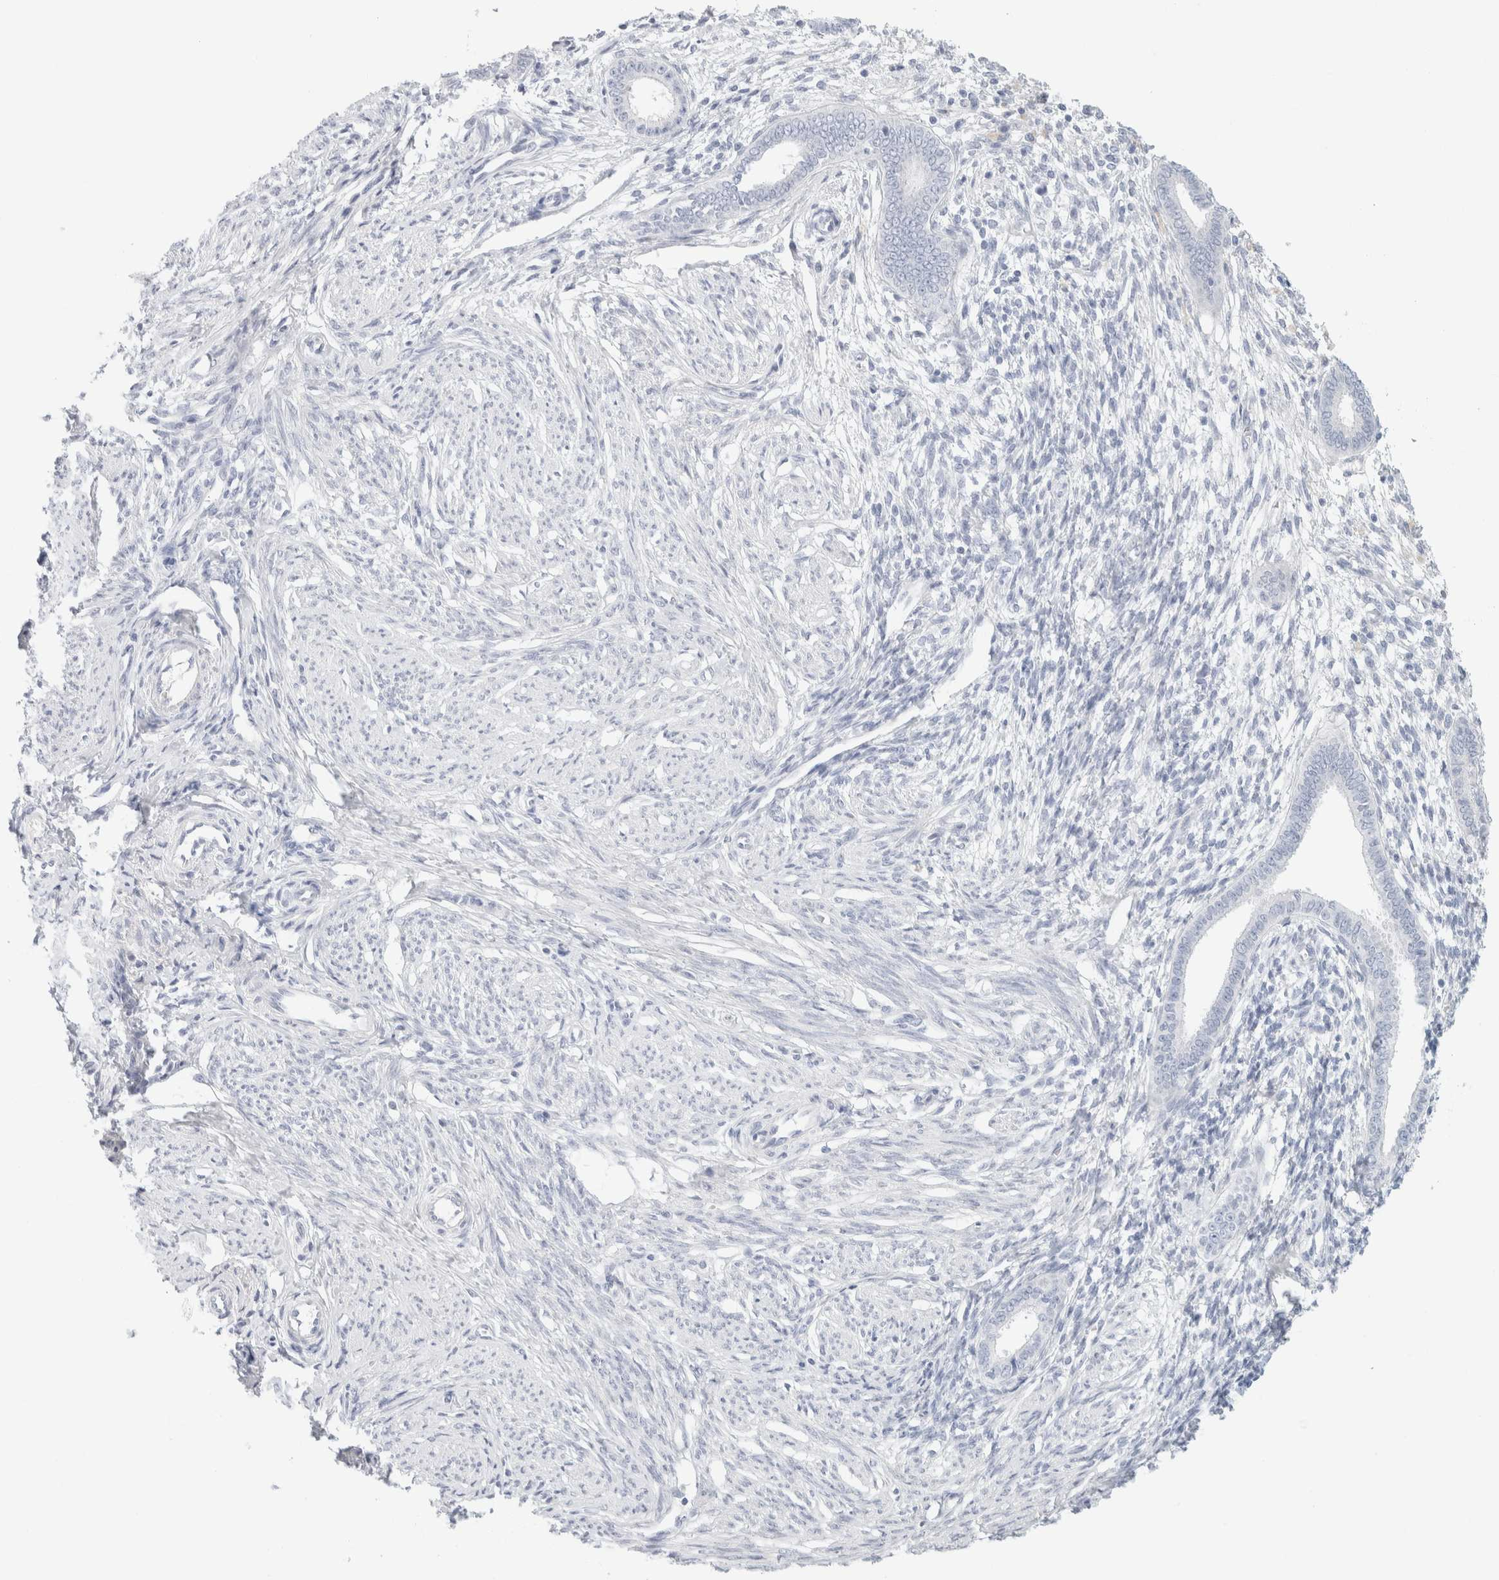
{"staining": {"intensity": "negative", "quantity": "none", "location": "none"}, "tissue": "endometrium", "cell_type": "Cells in endometrial stroma", "image_type": "normal", "snomed": [{"axis": "morphology", "description": "Normal tissue, NOS"}, {"axis": "topography", "description": "Endometrium"}], "caption": "High magnification brightfield microscopy of normal endometrium stained with DAB (3,3'-diaminobenzidine) (brown) and counterstained with hematoxylin (blue): cells in endometrial stroma show no significant staining. Nuclei are stained in blue.", "gene": "RTN4", "patient": {"sex": "female", "age": 56}}